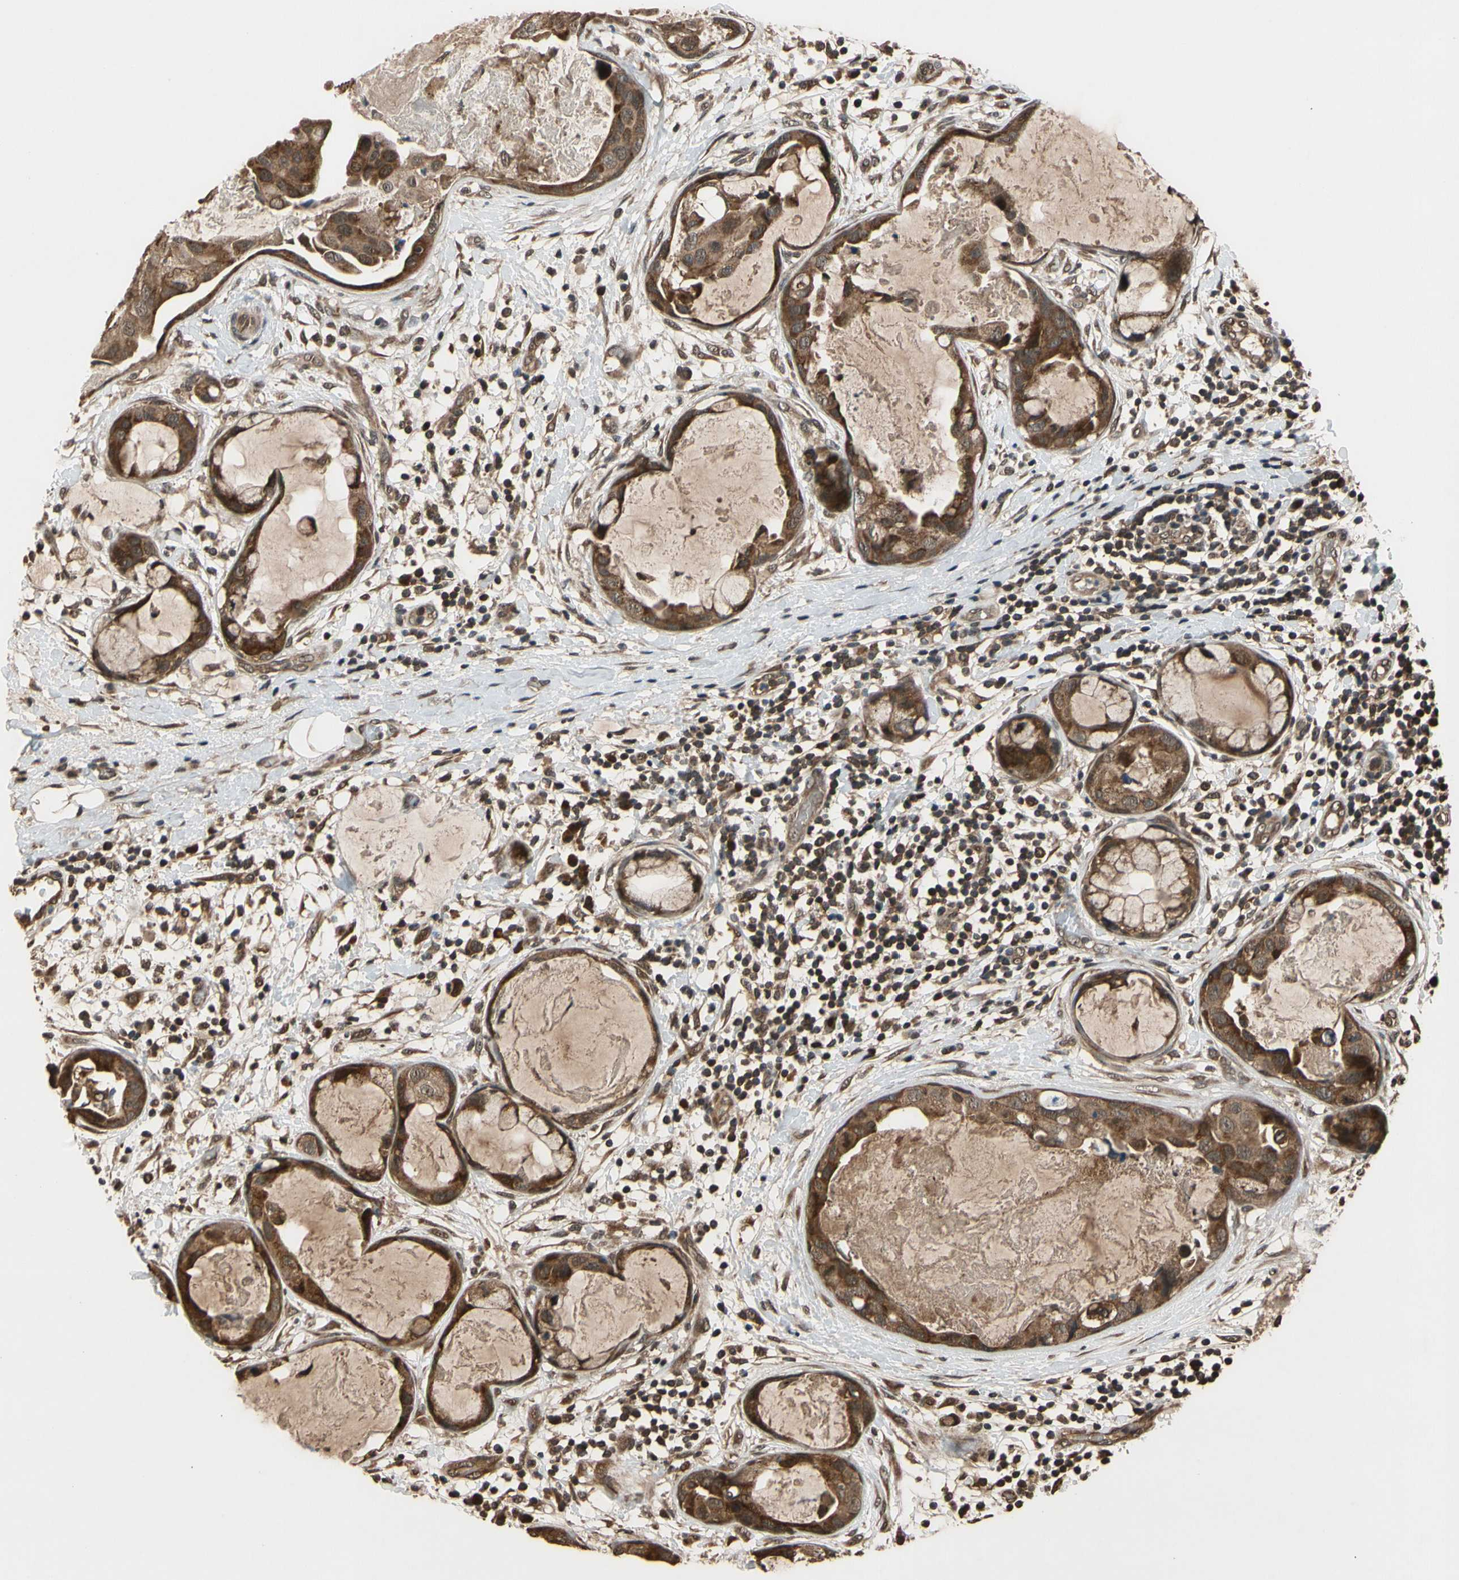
{"staining": {"intensity": "strong", "quantity": ">75%", "location": "cytoplasmic/membranous"}, "tissue": "breast cancer", "cell_type": "Tumor cells", "image_type": "cancer", "snomed": [{"axis": "morphology", "description": "Duct carcinoma"}, {"axis": "topography", "description": "Breast"}], "caption": "The immunohistochemical stain highlights strong cytoplasmic/membranous positivity in tumor cells of breast invasive ductal carcinoma tissue.", "gene": "TMEM230", "patient": {"sex": "female", "age": 40}}